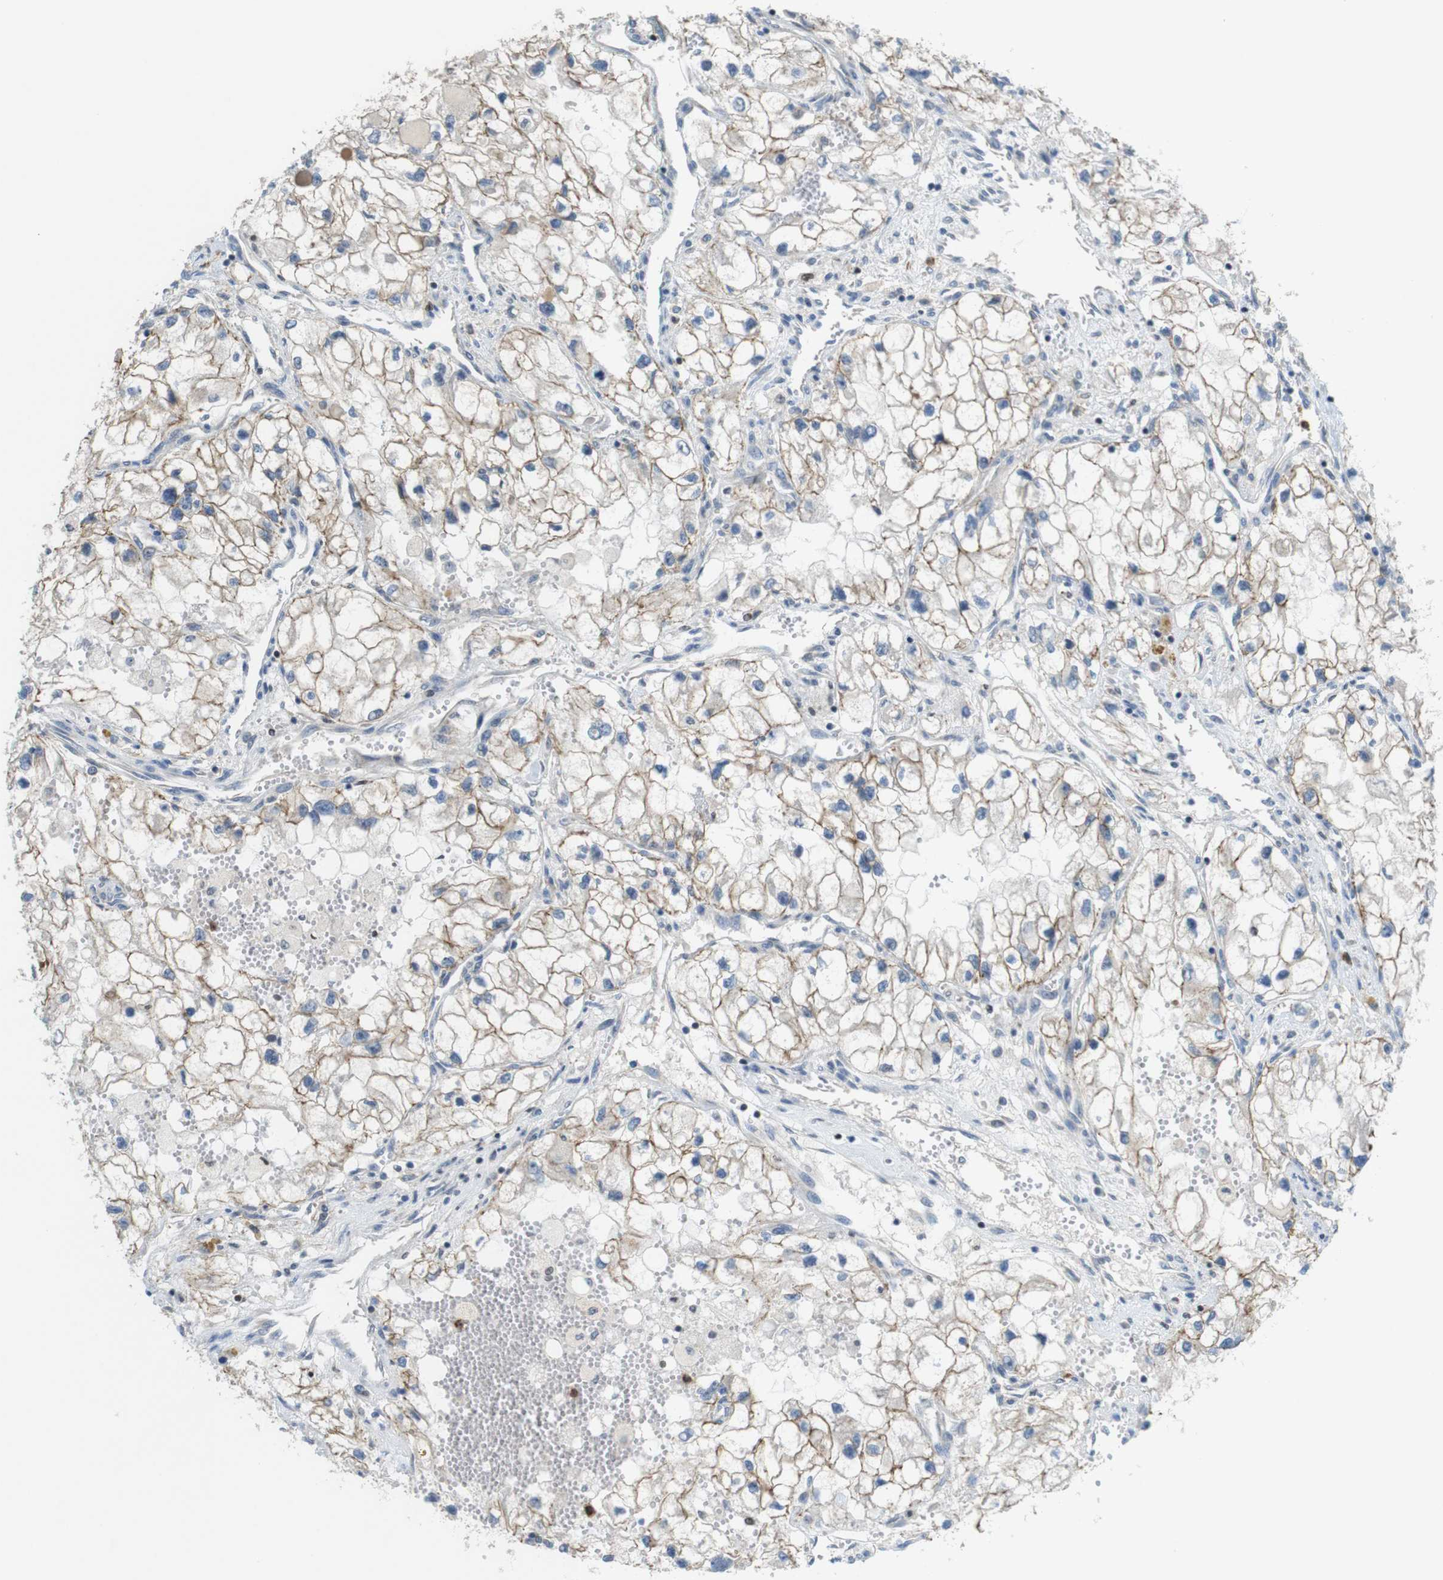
{"staining": {"intensity": "weak", "quantity": ">75%", "location": "cytoplasmic/membranous"}, "tissue": "renal cancer", "cell_type": "Tumor cells", "image_type": "cancer", "snomed": [{"axis": "morphology", "description": "Adenocarcinoma, NOS"}, {"axis": "topography", "description": "Kidney"}], "caption": "This histopathology image shows renal cancer stained with immunohistochemistry (IHC) to label a protein in brown. The cytoplasmic/membranous of tumor cells show weak positivity for the protein. Nuclei are counter-stained blue.", "gene": "PCDH10", "patient": {"sex": "female", "age": 70}}